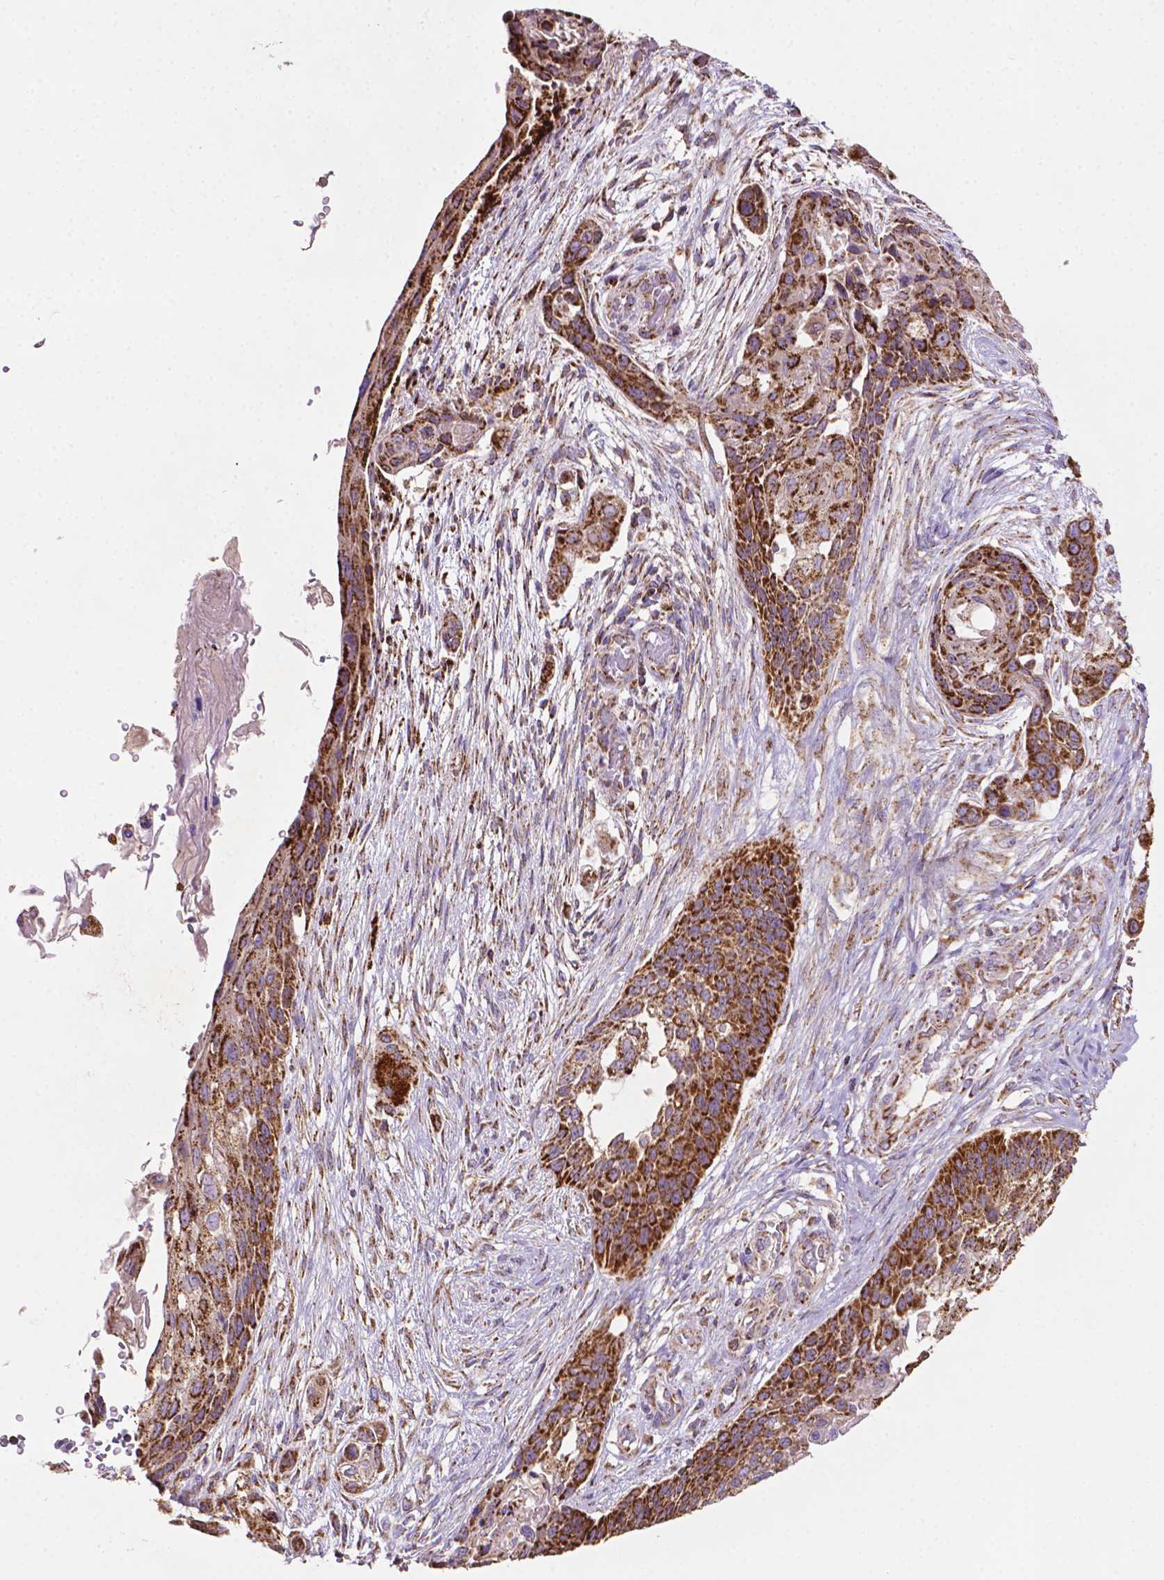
{"staining": {"intensity": "strong", "quantity": ">75%", "location": "cytoplasmic/membranous"}, "tissue": "lung cancer", "cell_type": "Tumor cells", "image_type": "cancer", "snomed": [{"axis": "morphology", "description": "Squamous cell carcinoma, NOS"}, {"axis": "topography", "description": "Lung"}], "caption": "Tumor cells display high levels of strong cytoplasmic/membranous staining in about >75% of cells in squamous cell carcinoma (lung).", "gene": "ILVBL", "patient": {"sex": "male", "age": 69}}